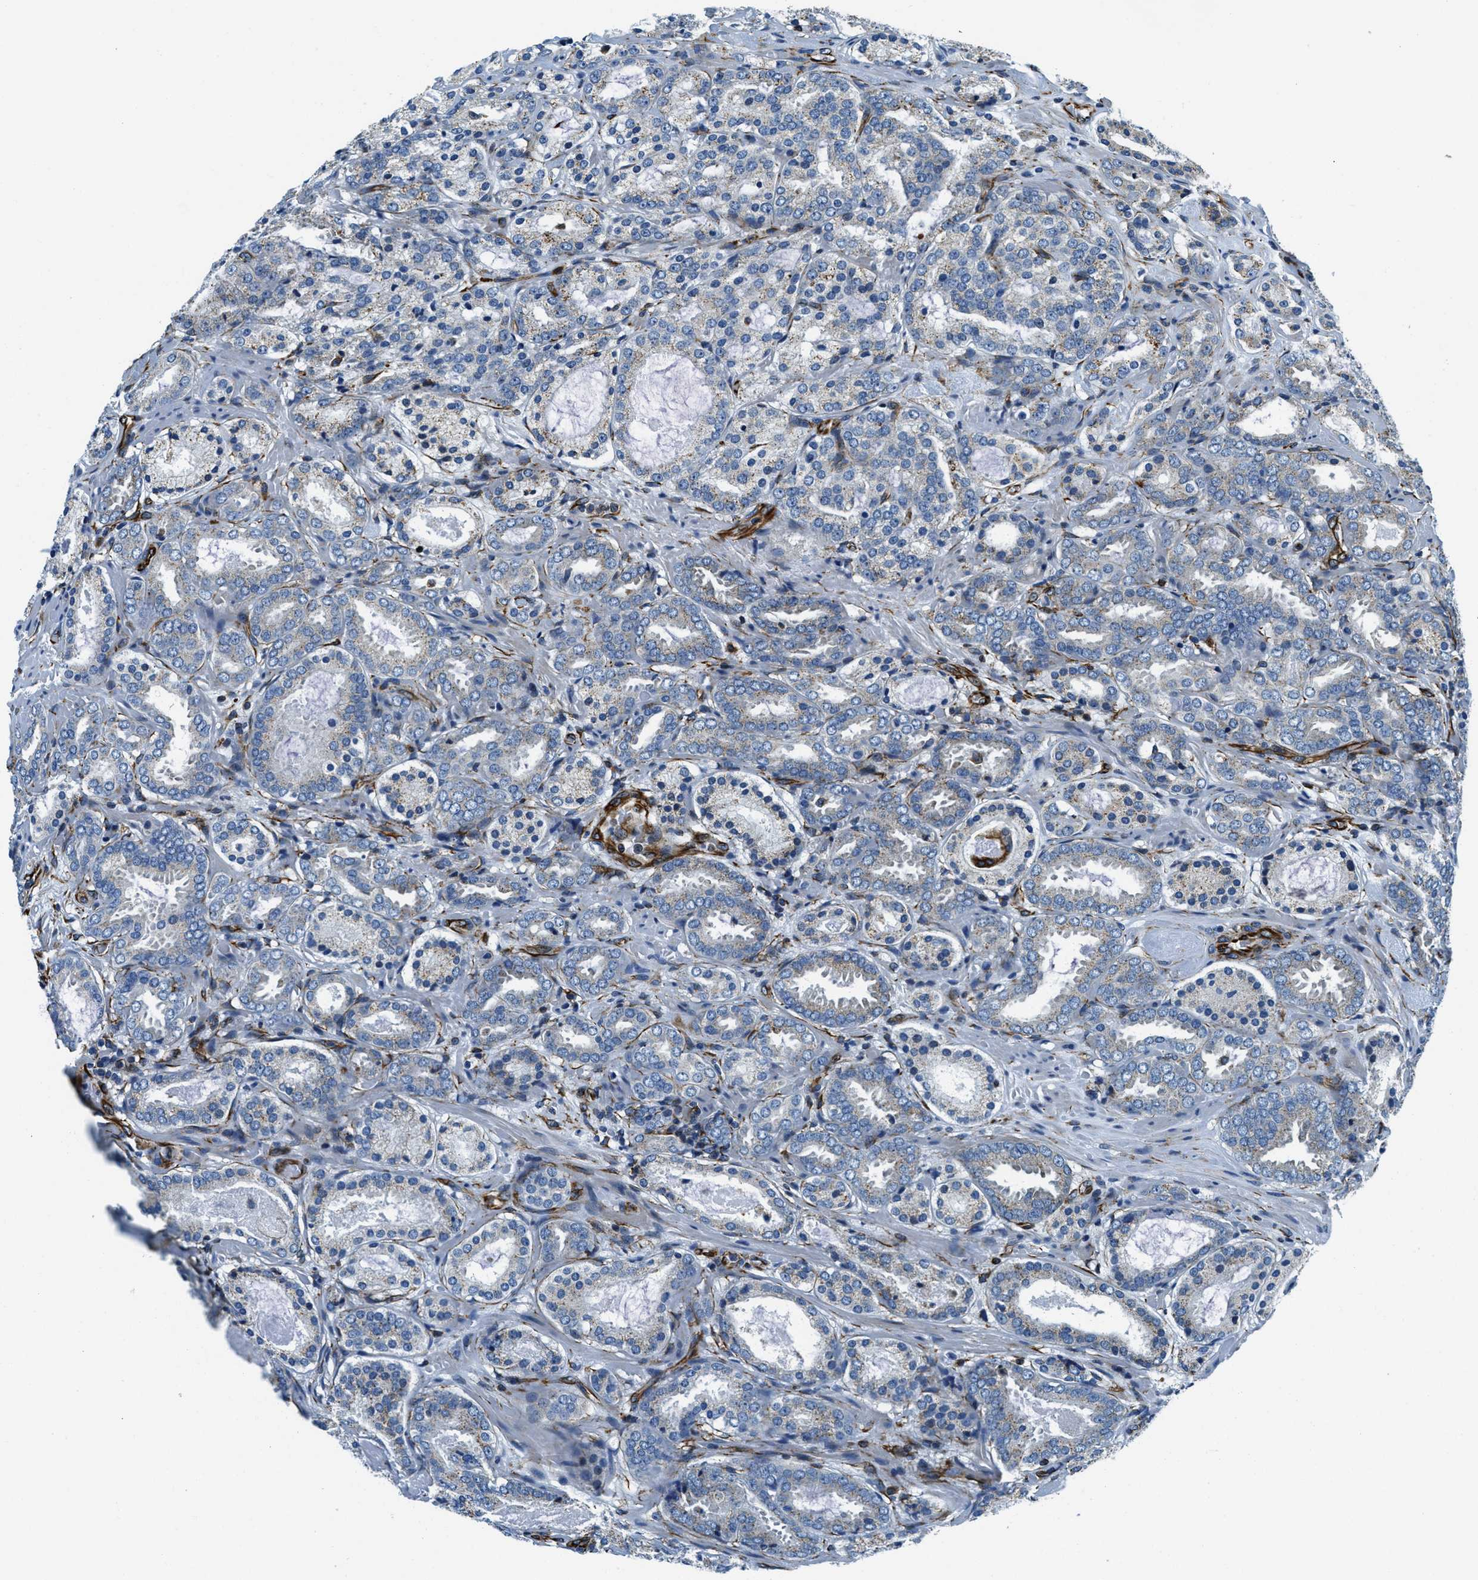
{"staining": {"intensity": "negative", "quantity": "none", "location": "none"}, "tissue": "prostate cancer", "cell_type": "Tumor cells", "image_type": "cancer", "snomed": [{"axis": "morphology", "description": "Adenocarcinoma, Low grade"}, {"axis": "topography", "description": "Prostate"}], "caption": "An IHC image of low-grade adenocarcinoma (prostate) is shown. There is no staining in tumor cells of low-grade adenocarcinoma (prostate).", "gene": "GNS", "patient": {"sex": "male", "age": 69}}